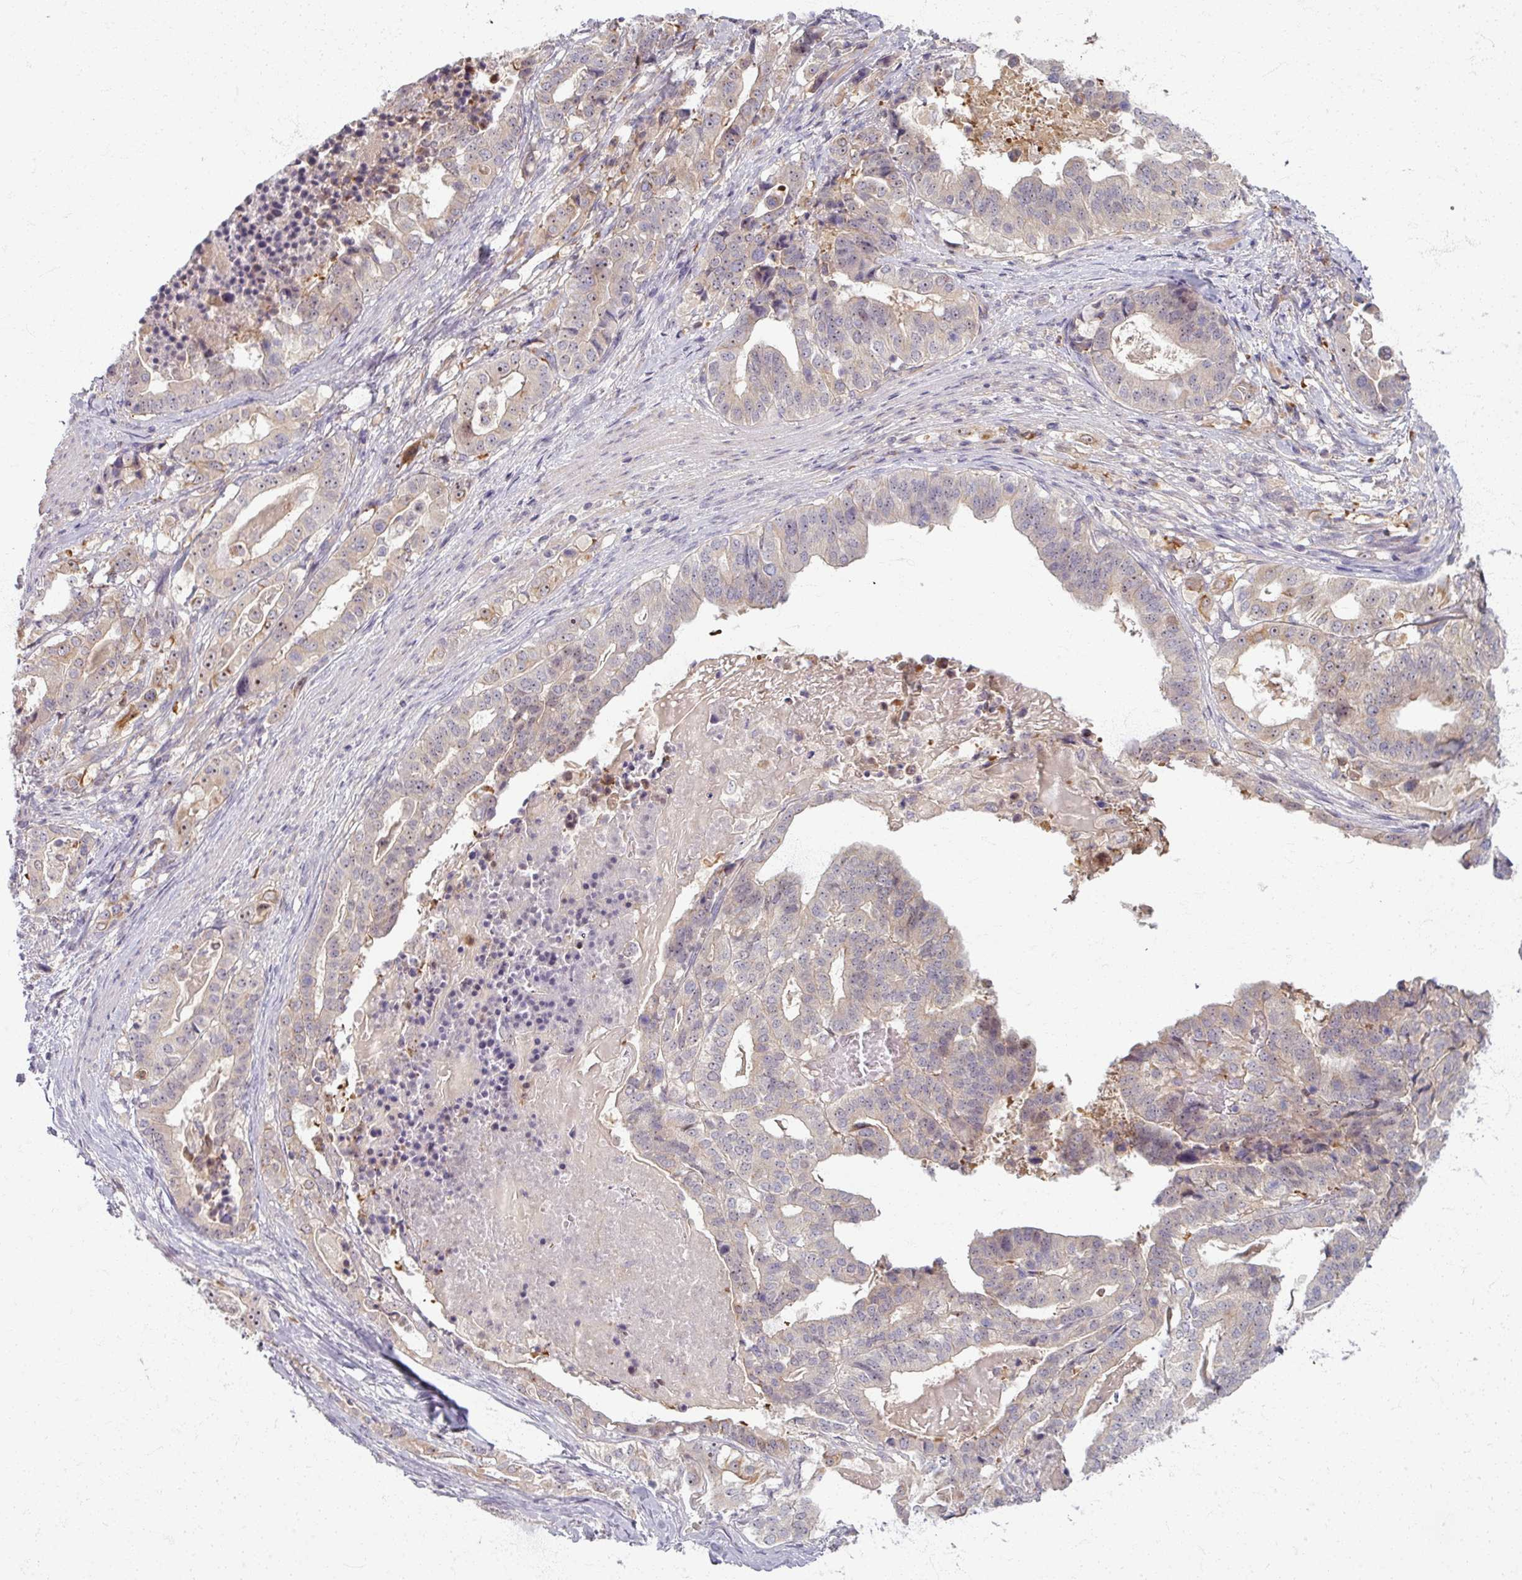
{"staining": {"intensity": "weak", "quantity": "<25%", "location": "cytoplasmic/membranous"}, "tissue": "stomach cancer", "cell_type": "Tumor cells", "image_type": "cancer", "snomed": [{"axis": "morphology", "description": "Adenocarcinoma, NOS"}, {"axis": "topography", "description": "Stomach"}], "caption": "A micrograph of stomach cancer (adenocarcinoma) stained for a protein exhibits no brown staining in tumor cells.", "gene": "TTLL7", "patient": {"sex": "male", "age": 48}}